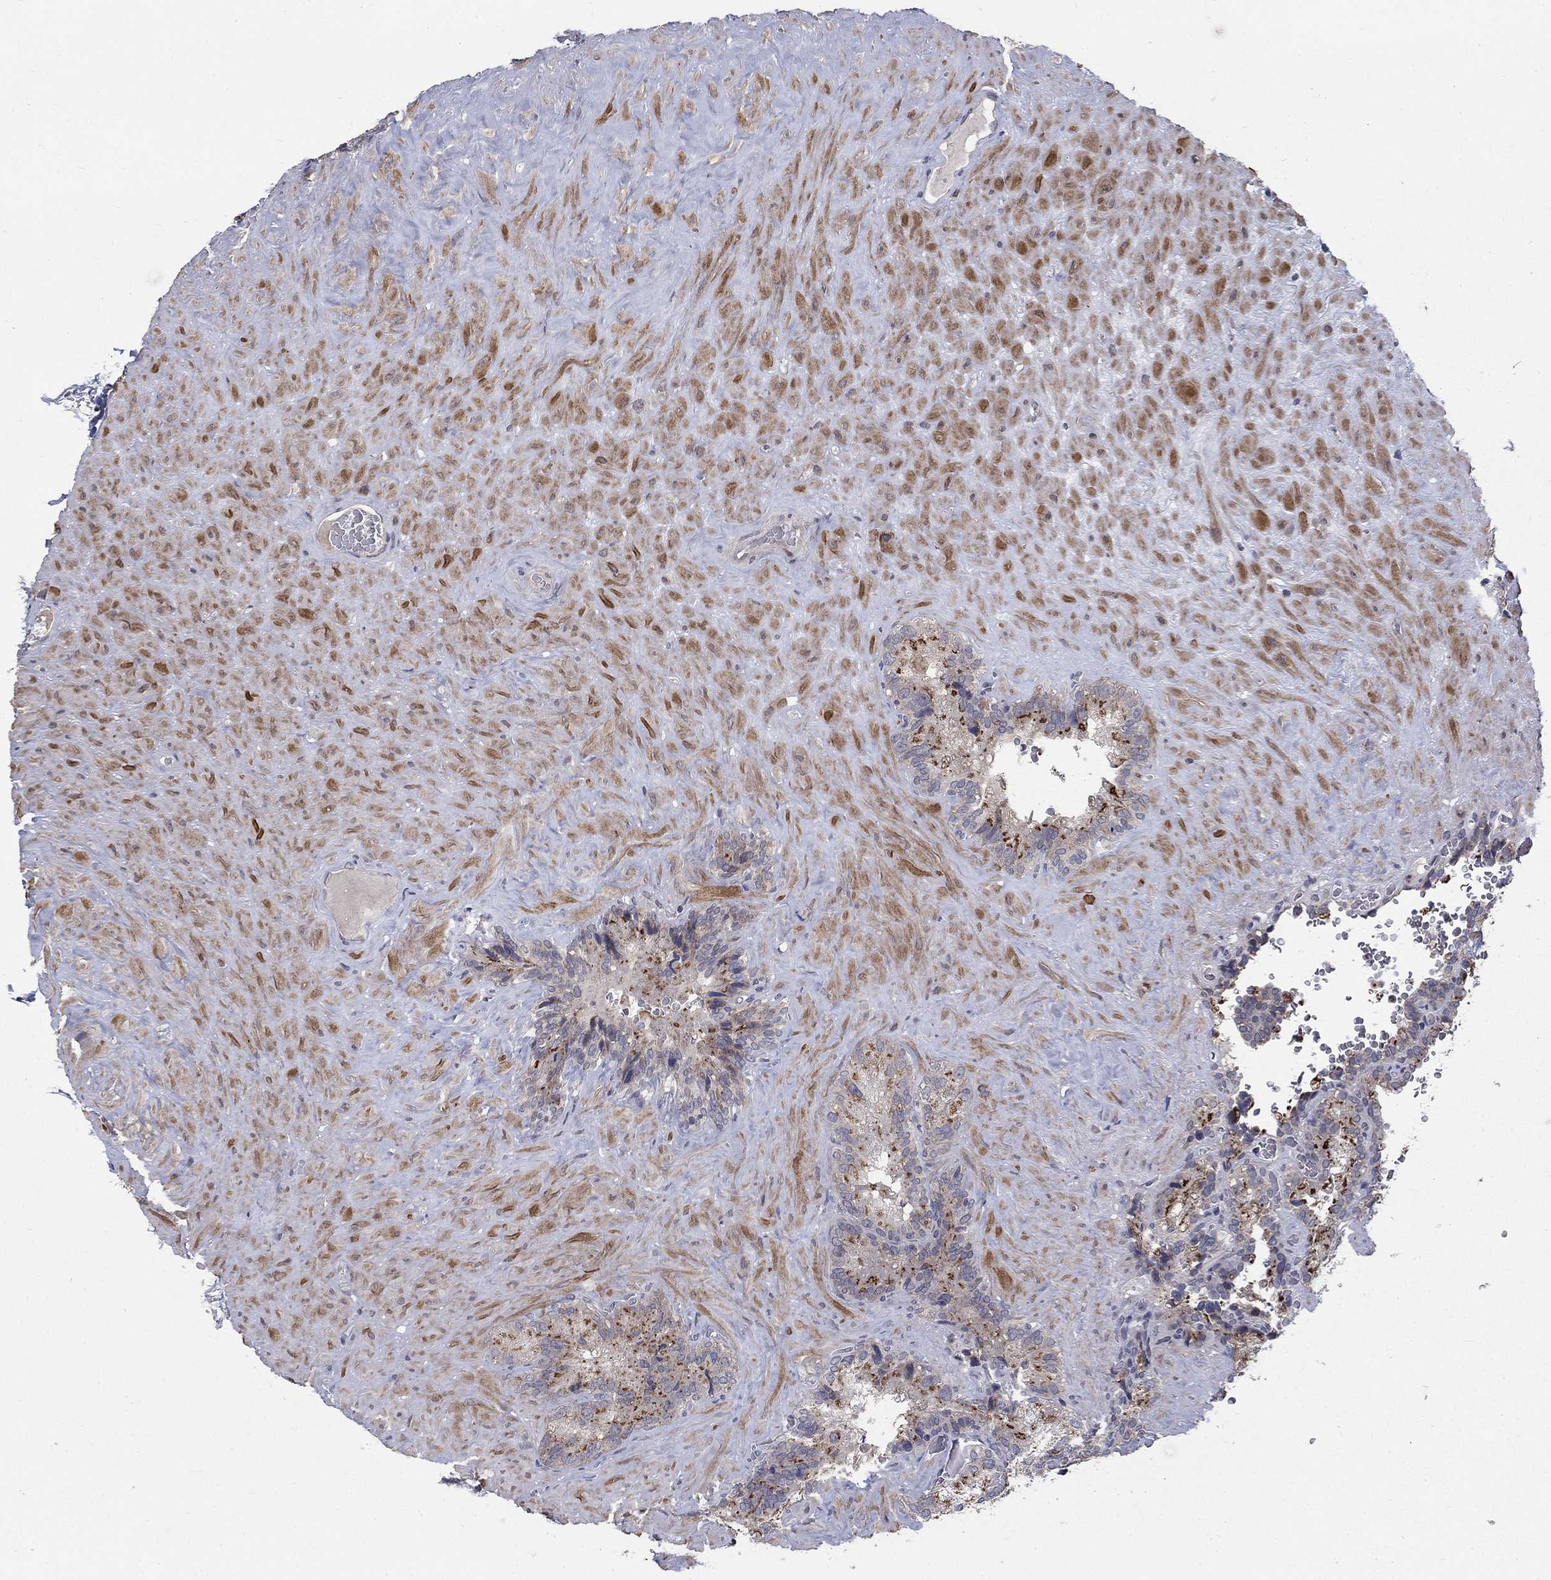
{"staining": {"intensity": "strong", "quantity": "<25%", "location": "cytoplasmic/membranous"}, "tissue": "seminal vesicle", "cell_type": "Glandular cells", "image_type": "normal", "snomed": [{"axis": "morphology", "description": "Normal tissue, NOS"}, {"axis": "topography", "description": "Seminal veicle"}], "caption": "Immunohistochemistry photomicrograph of normal seminal vesicle stained for a protein (brown), which reveals medium levels of strong cytoplasmic/membranous positivity in about <25% of glandular cells.", "gene": "FAM3B", "patient": {"sex": "male", "age": 72}}